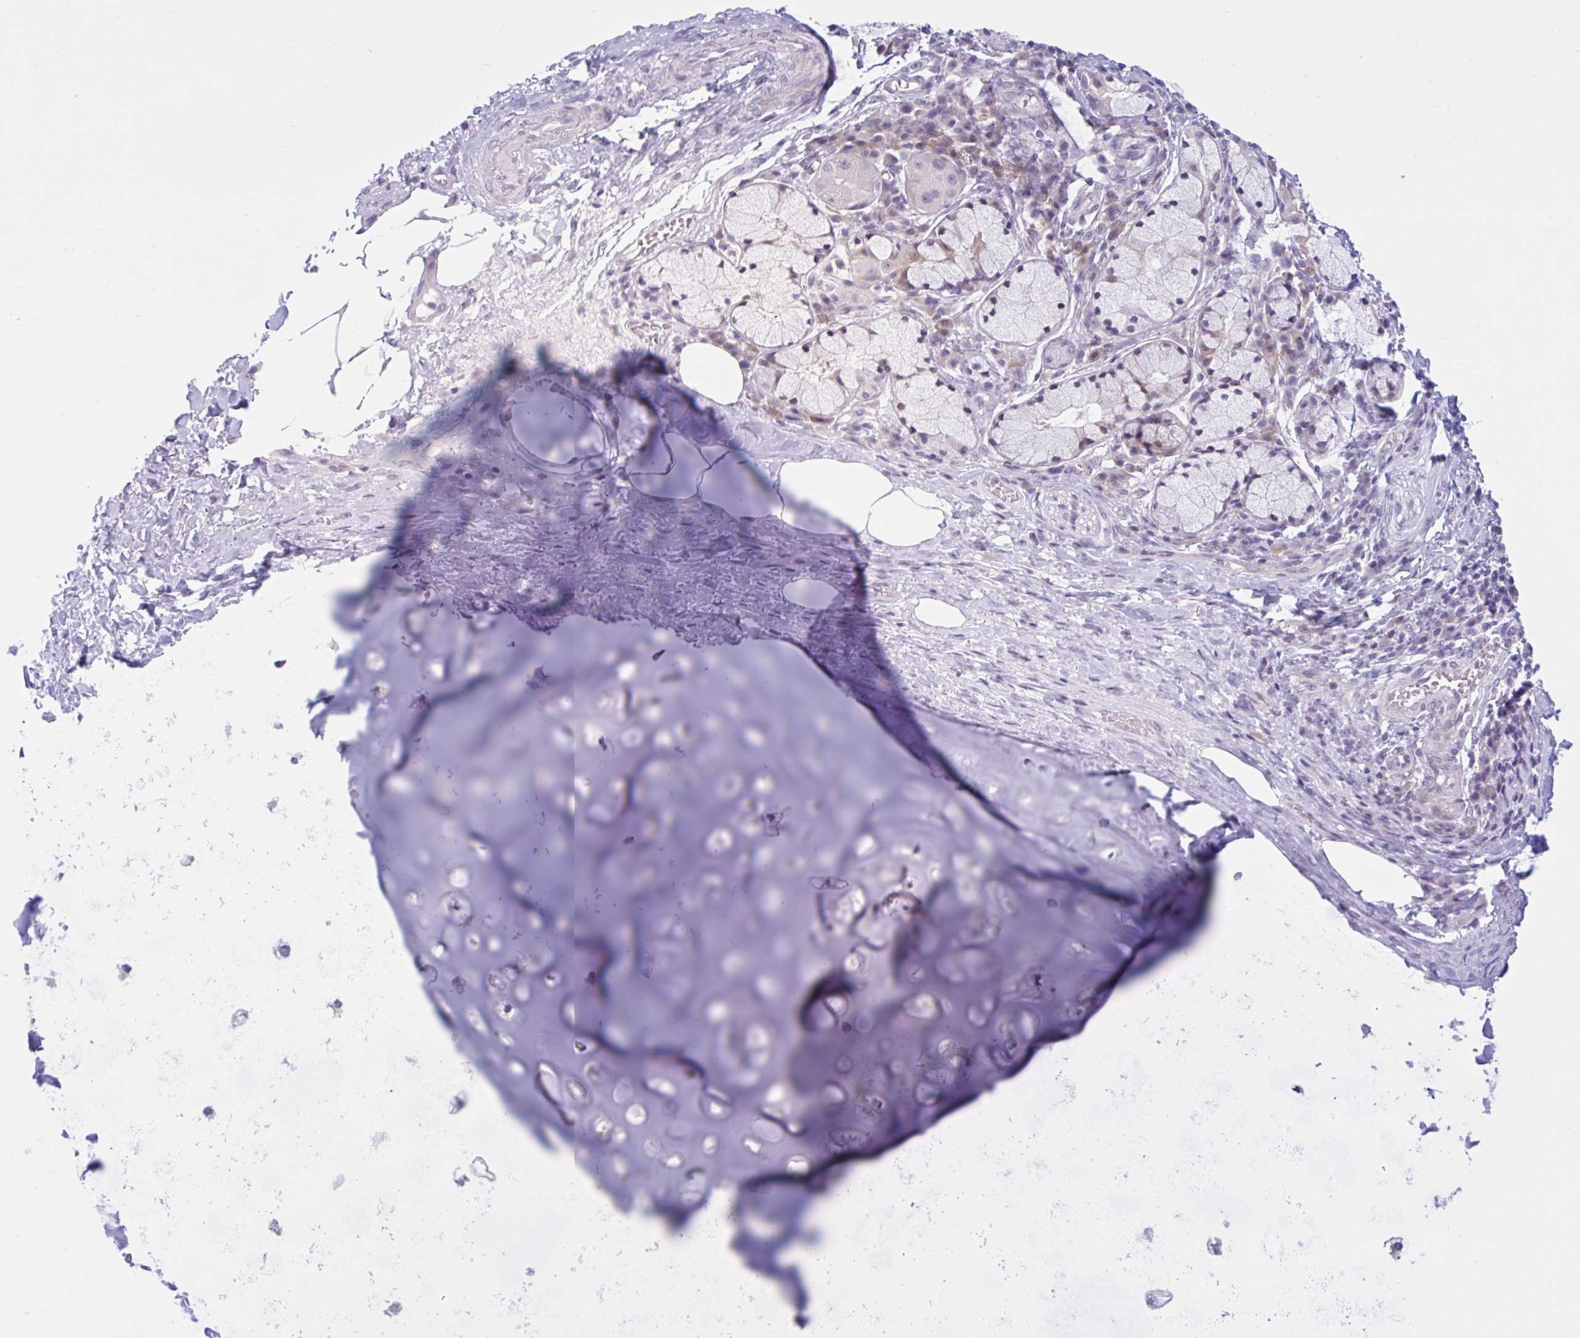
{"staining": {"intensity": "negative", "quantity": "none", "location": "none"}, "tissue": "adipose tissue", "cell_type": "Adipocytes", "image_type": "normal", "snomed": [{"axis": "morphology", "description": "Normal tissue, NOS"}, {"axis": "topography", "description": "Cartilage tissue"}, {"axis": "topography", "description": "Bronchus"}], "caption": "Adipocytes show no significant protein expression in unremarkable adipose tissue. (DAB immunohistochemistry, high magnification).", "gene": "FAM153A", "patient": {"sex": "male", "age": 56}}